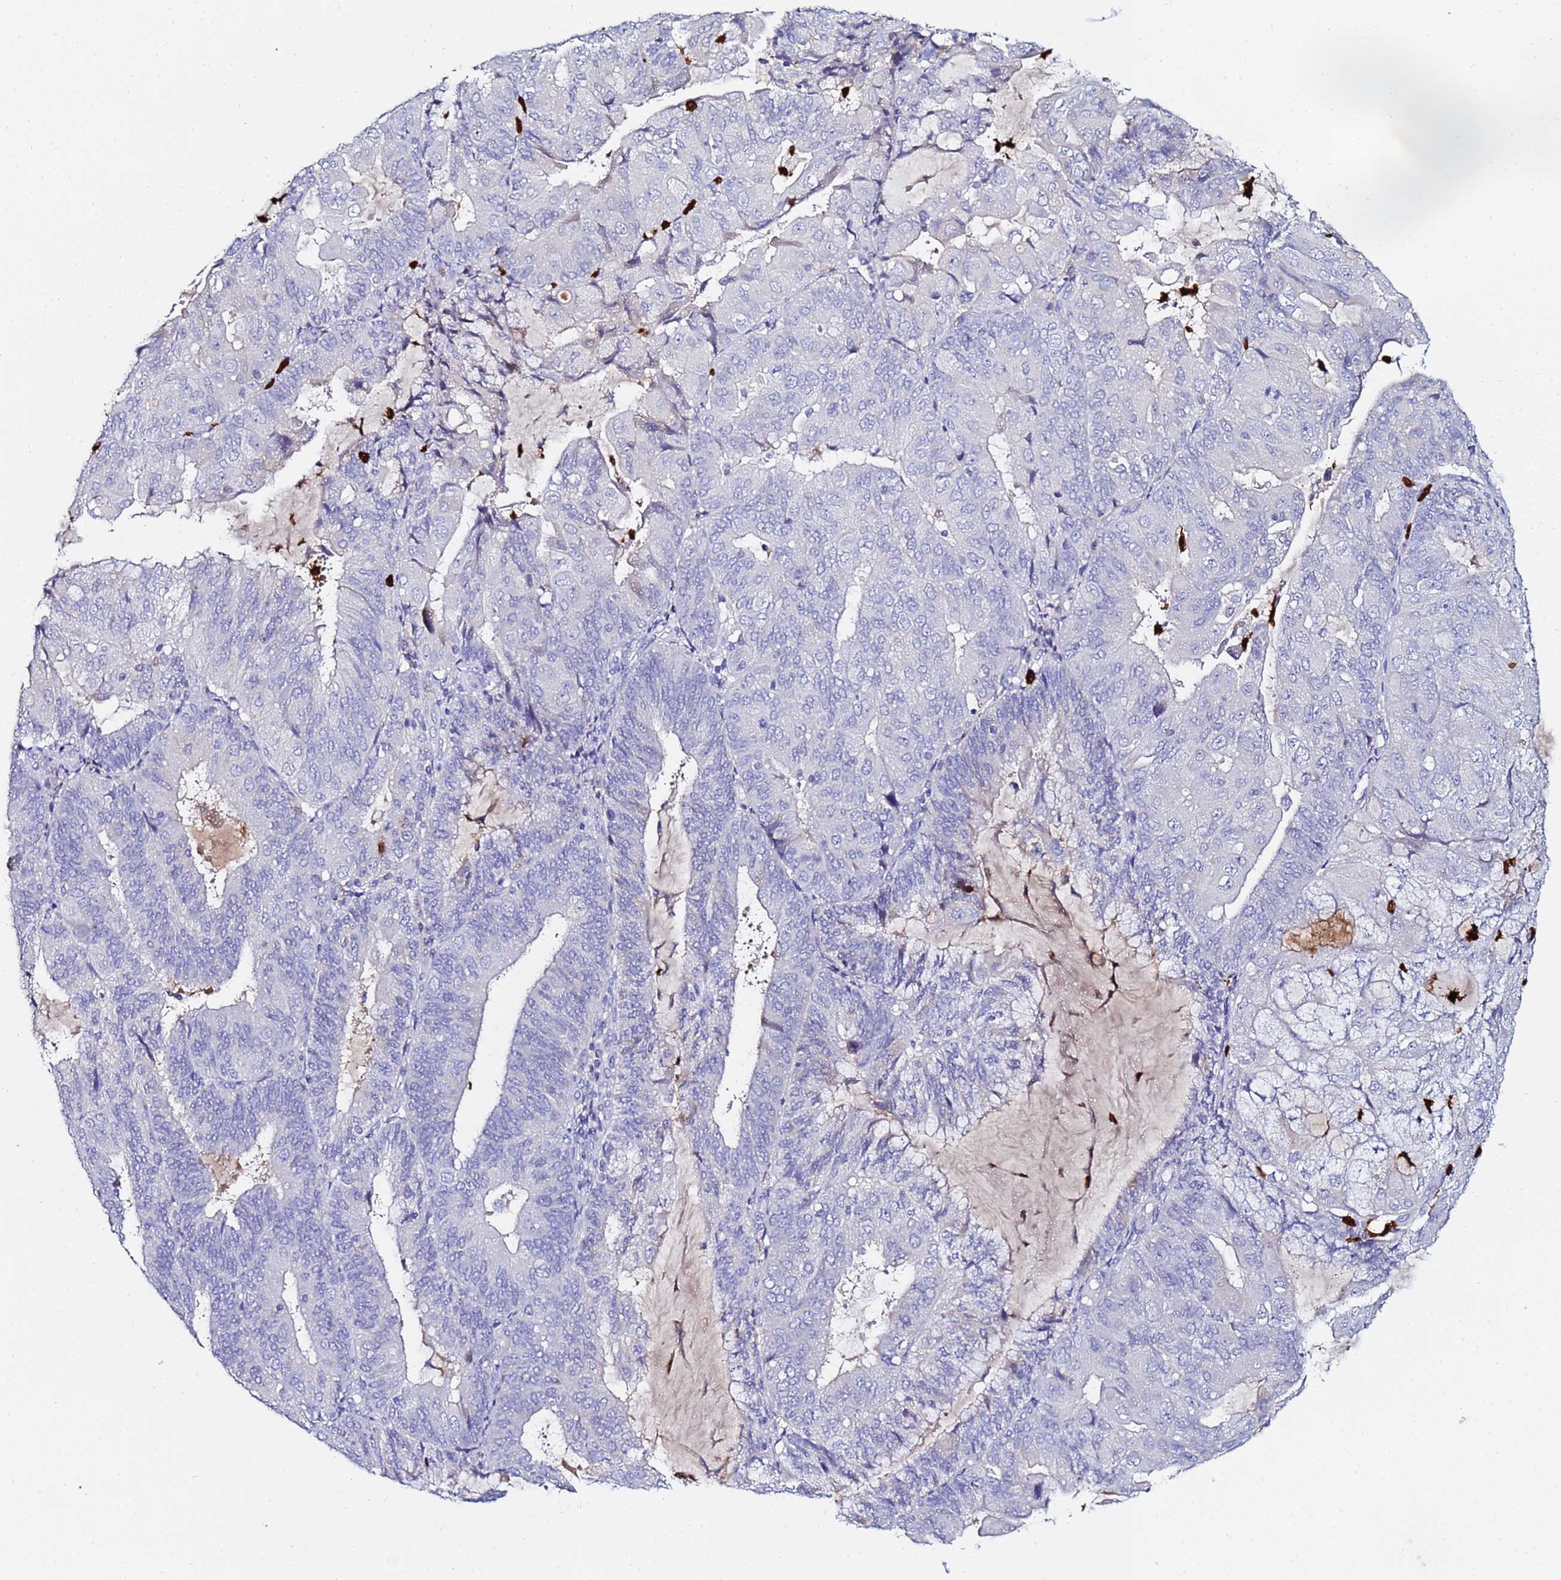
{"staining": {"intensity": "negative", "quantity": "none", "location": "none"}, "tissue": "endometrial cancer", "cell_type": "Tumor cells", "image_type": "cancer", "snomed": [{"axis": "morphology", "description": "Adenocarcinoma, NOS"}, {"axis": "topography", "description": "Endometrium"}], "caption": "This image is of endometrial adenocarcinoma stained with IHC to label a protein in brown with the nuclei are counter-stained blue. There is no staining in tumor cells.", "gene": "TUBAL3", "patient": {"sex": "female", "age": 81}}